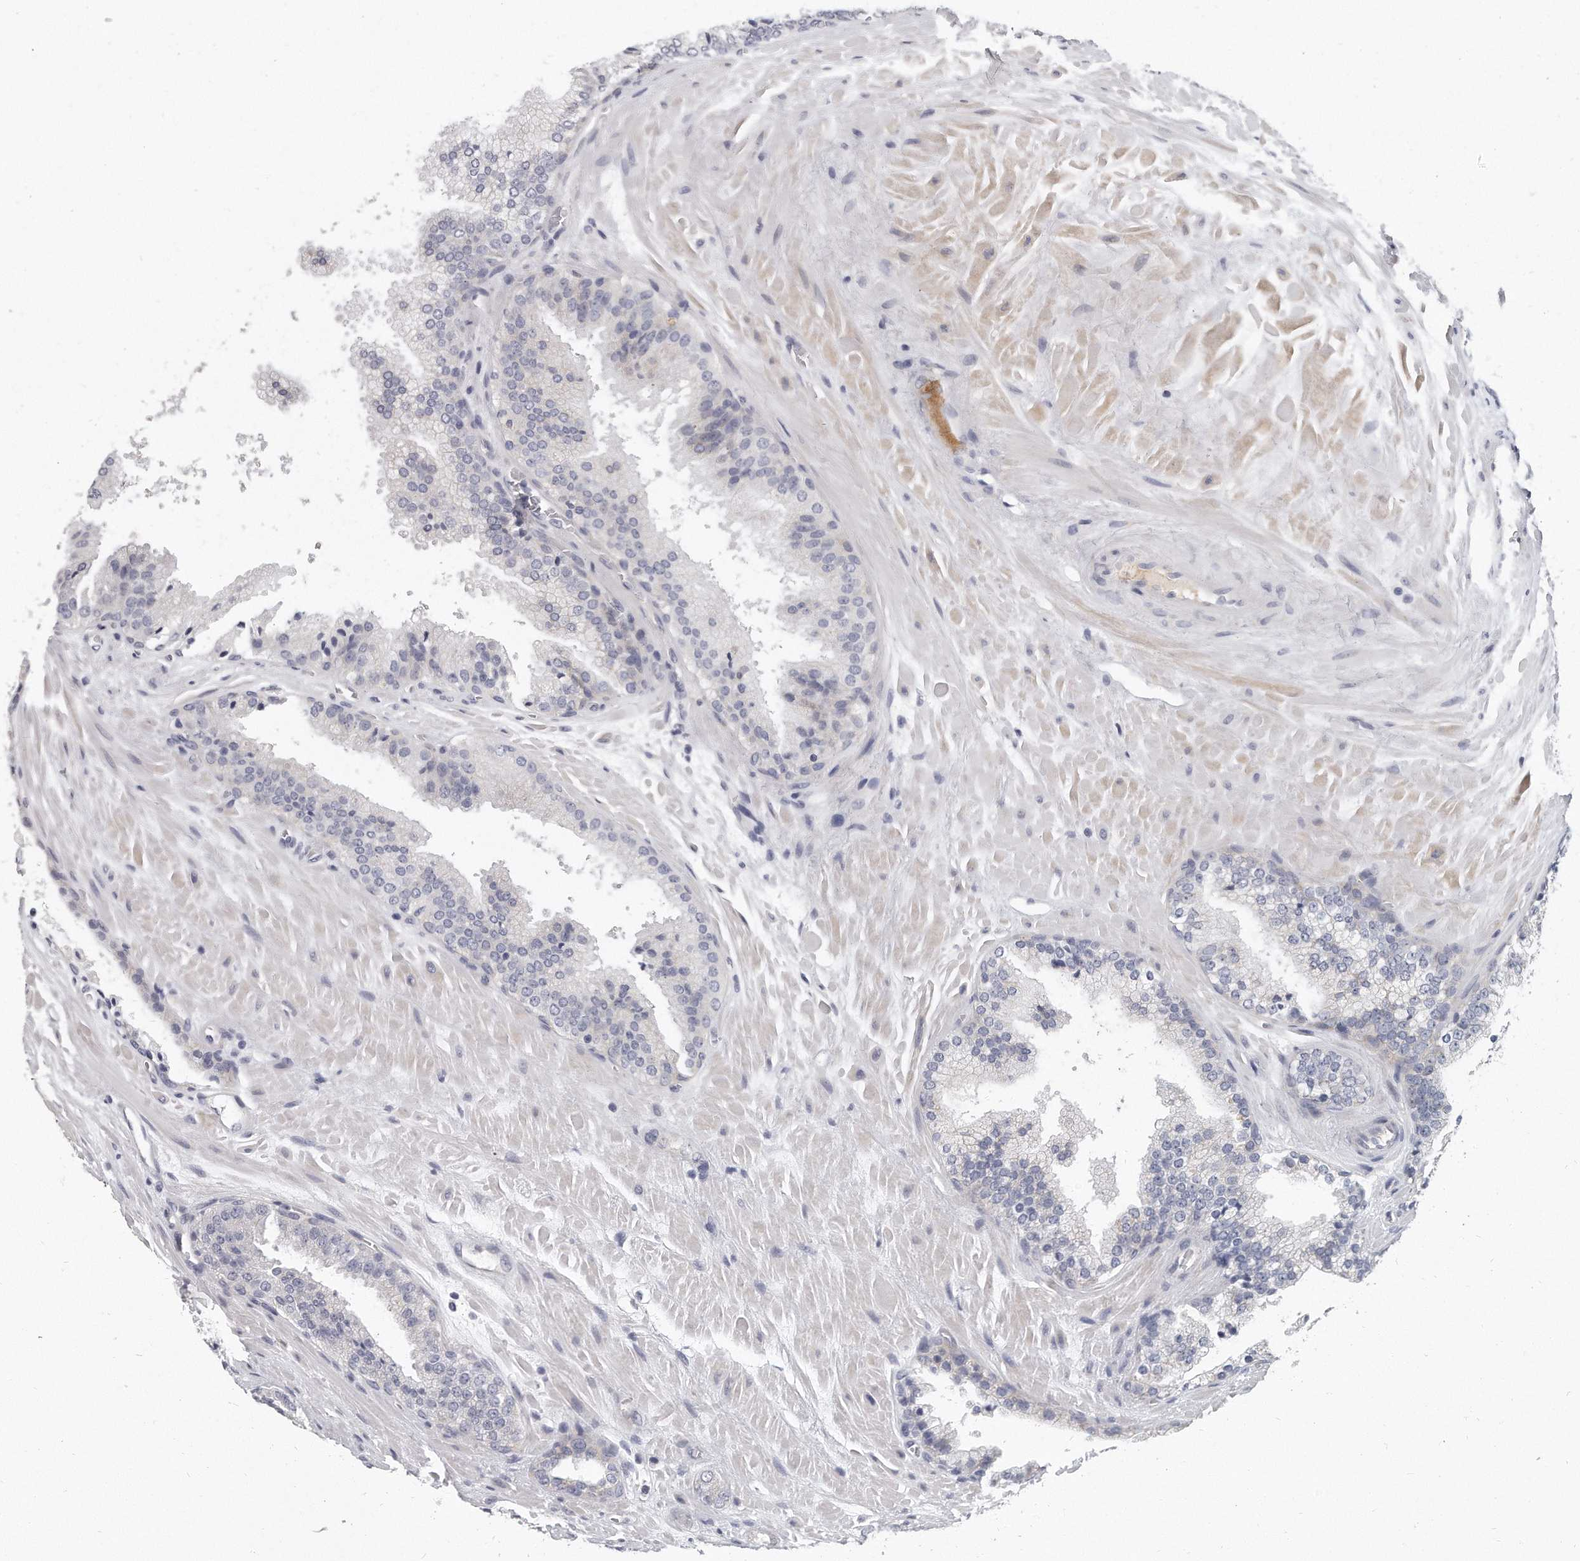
{"staining": {"intensity": "negative", "quantity": "none", "location": "none"}, "tissue": "prostate cancer", "cell_type": "Tumor cells", "image_type": "cancer", "snomed": [{"axis": "morphology", "description": "Adenocarcinoma, High grade"}, {"axis": "topography", "description": "Prostate"}], "caption": "High-grade adenocarcinoma (prostate) was stained to show a protein in brown. There is no significant positivity in tumor cells.", "gene": "PLEKHA6", "patient": {"sex": "male", "age": 65}}